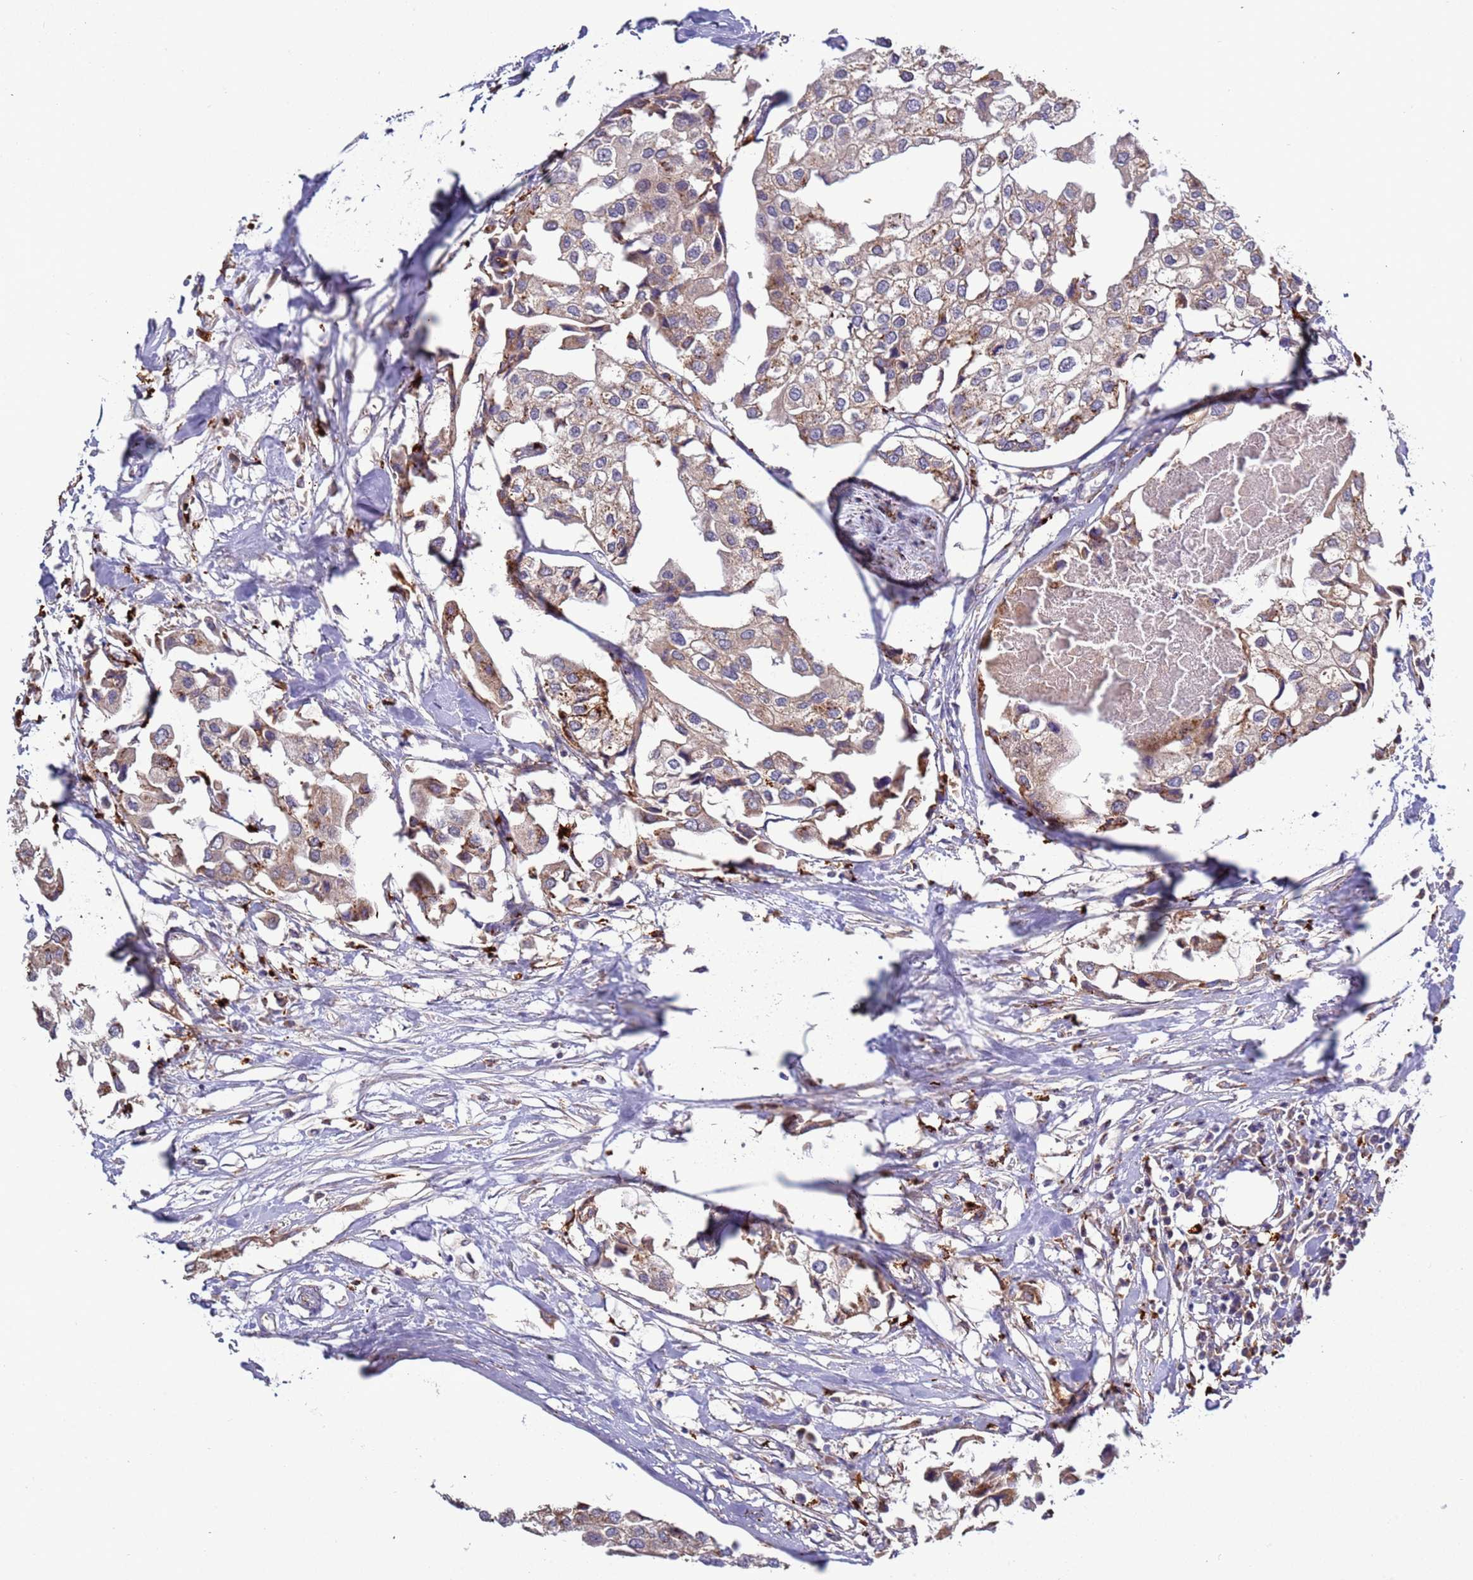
{"staining": {"intensity": "weak", "quantity": ">75%", "location": "cytoplasmic/membranous"}, "tissue": "urothelial cancer", "cell_type": "Tumor cells", "image_type": "cancer", "snomed": [{"axis": "morphology", "description": "Urothelial carcinoma, High grade"}, {"axis": "topography", "description": "Urinary bladder"}], "caption": "IHC (DAB) staining of urothelial cancer demonstrates weak cytoplasmic/membranous protein expression in about >75% of tumor cells.", "gene": "VPS36", "patient": {"sex": "male", "age": 64}}